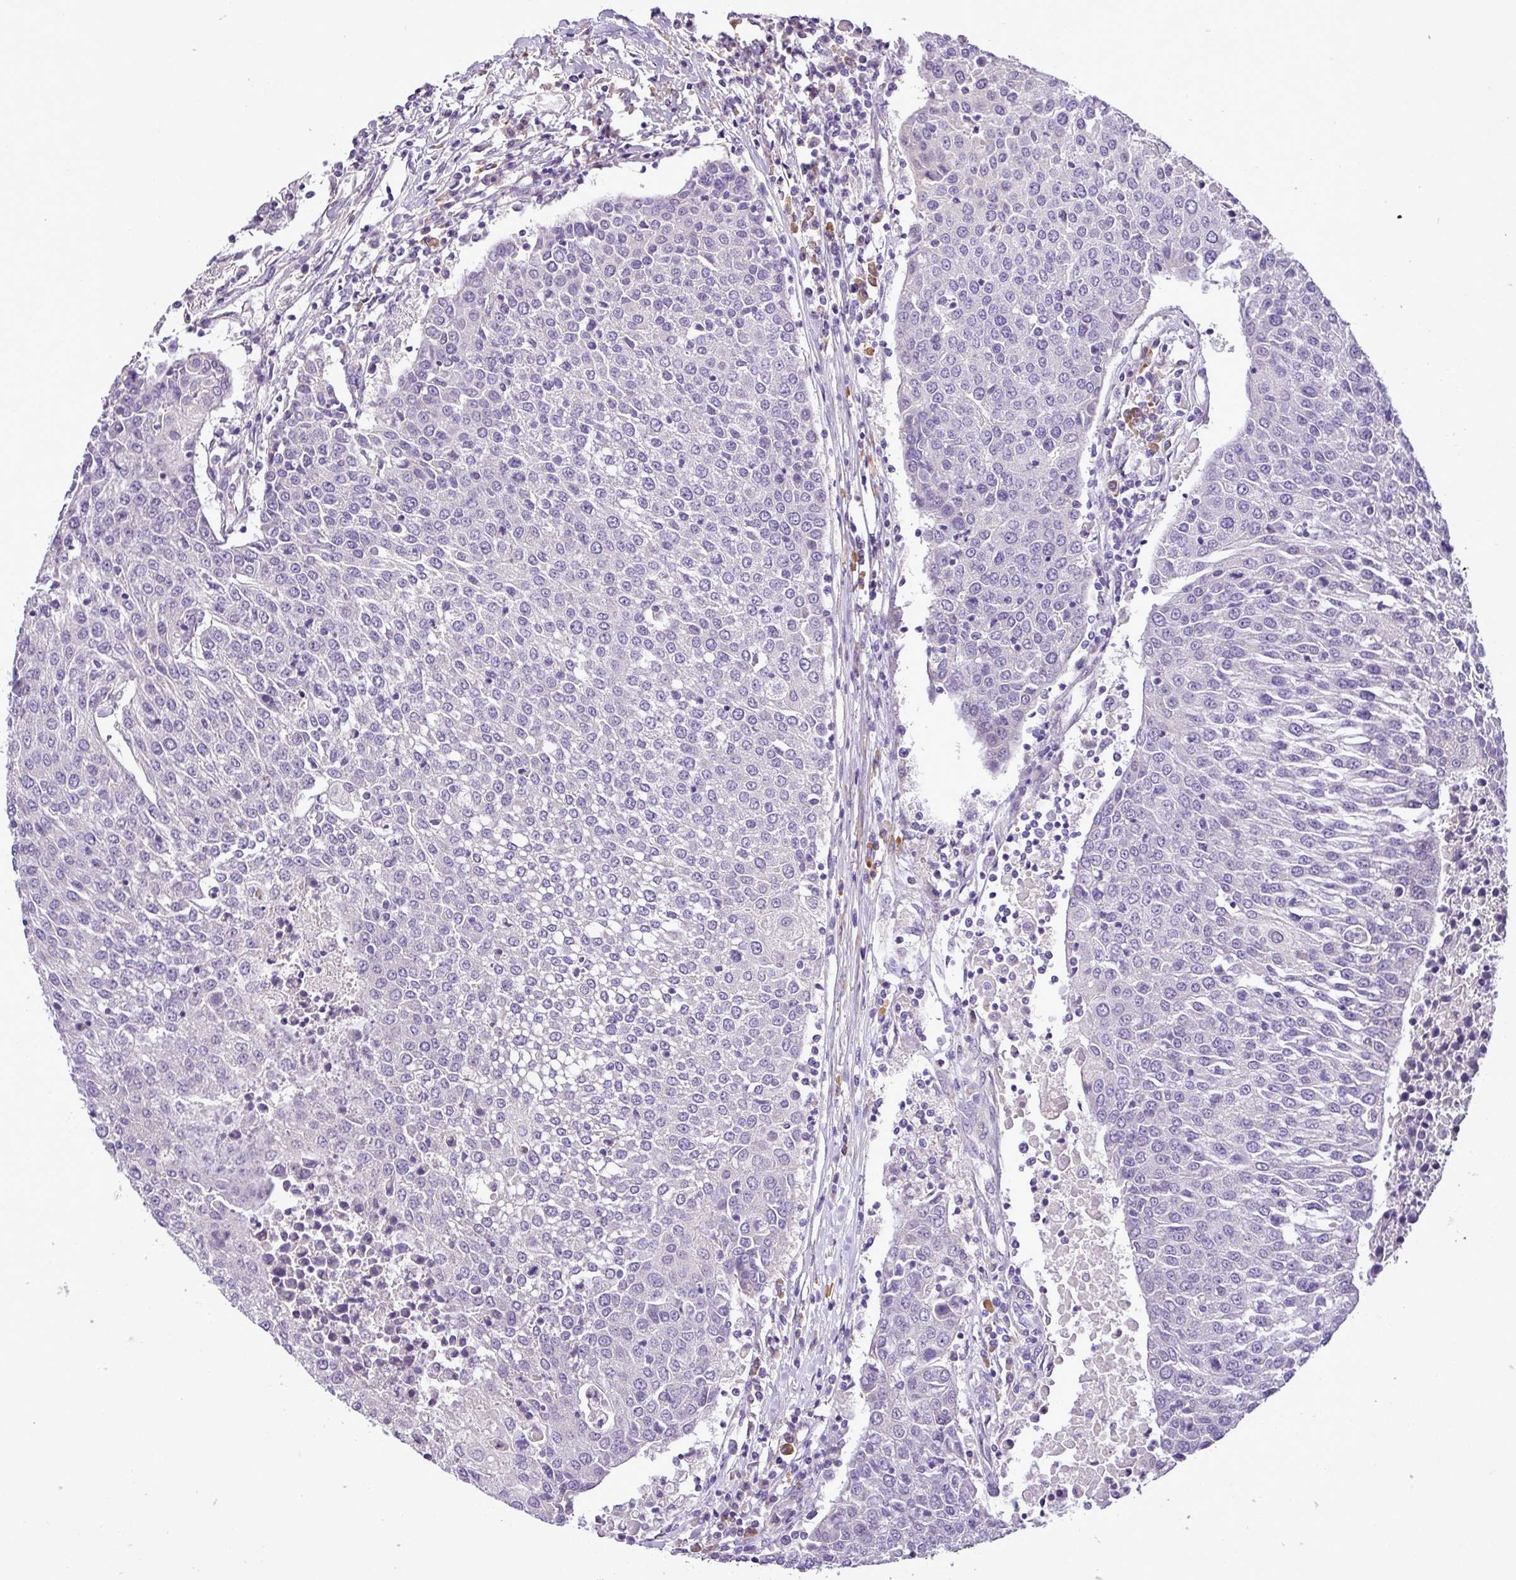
{"staining": {"intensity": "negative", "quantity": "none", "location": "none"}, "tissue": "urothelial cancer", "cell_type": "Tumor cells", "image_type": "cancer", "snomed": [{"axis": "morphology", "description": "Urothelial carcinoma, High grade"}, {"axis": "topography", "description": "Urinary bladder"}], "caption": "High magnification brightfield microscopy of high-grade urothelial carcinoma stained with DAB (3,3'-diaminobenzidine) (brown) and counterstained with hematoxylin (blue): tumor cells show no significant expression.", "gene": "MOCS3", "patient": {"sex": "female", "age": 85}}